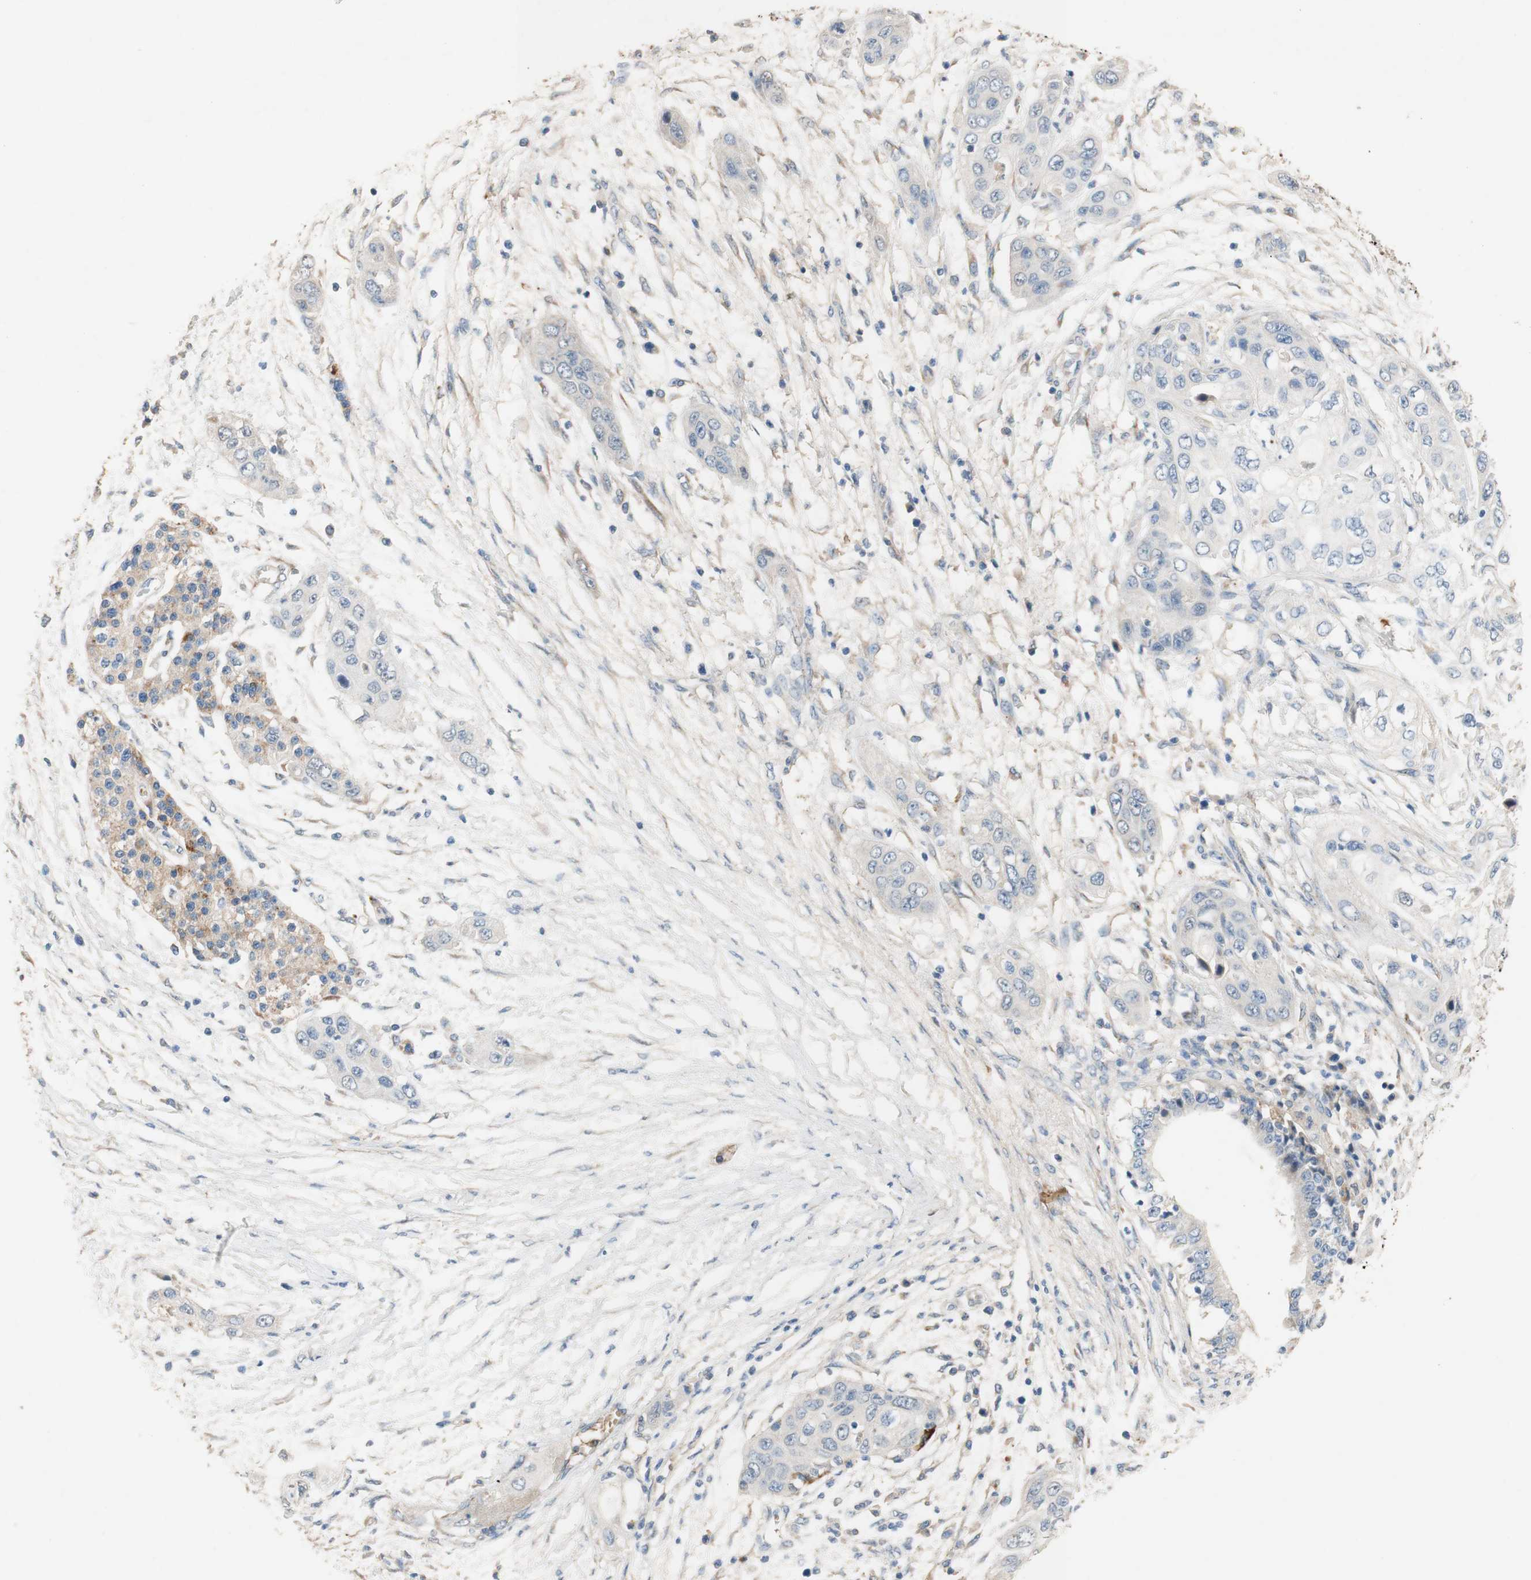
{"staining": {"intensity": "negative", "quantity": "none", "location": "none"}, "tissue": "pancreatic cancer", "cell_type": "Tumor cells", "image_type": "cancer", "snomed": [{"axis": "morphology", "description": "Adenocarcinoma, NOS"}, {"axis": "topography", "description": "Pancreas"}], "caption": "IHC of adenocarcinoma (pancreatic) displays no expression in tumor cells.", "gene": "DKK3", "patient": {"sex": "female", "age": 70}}